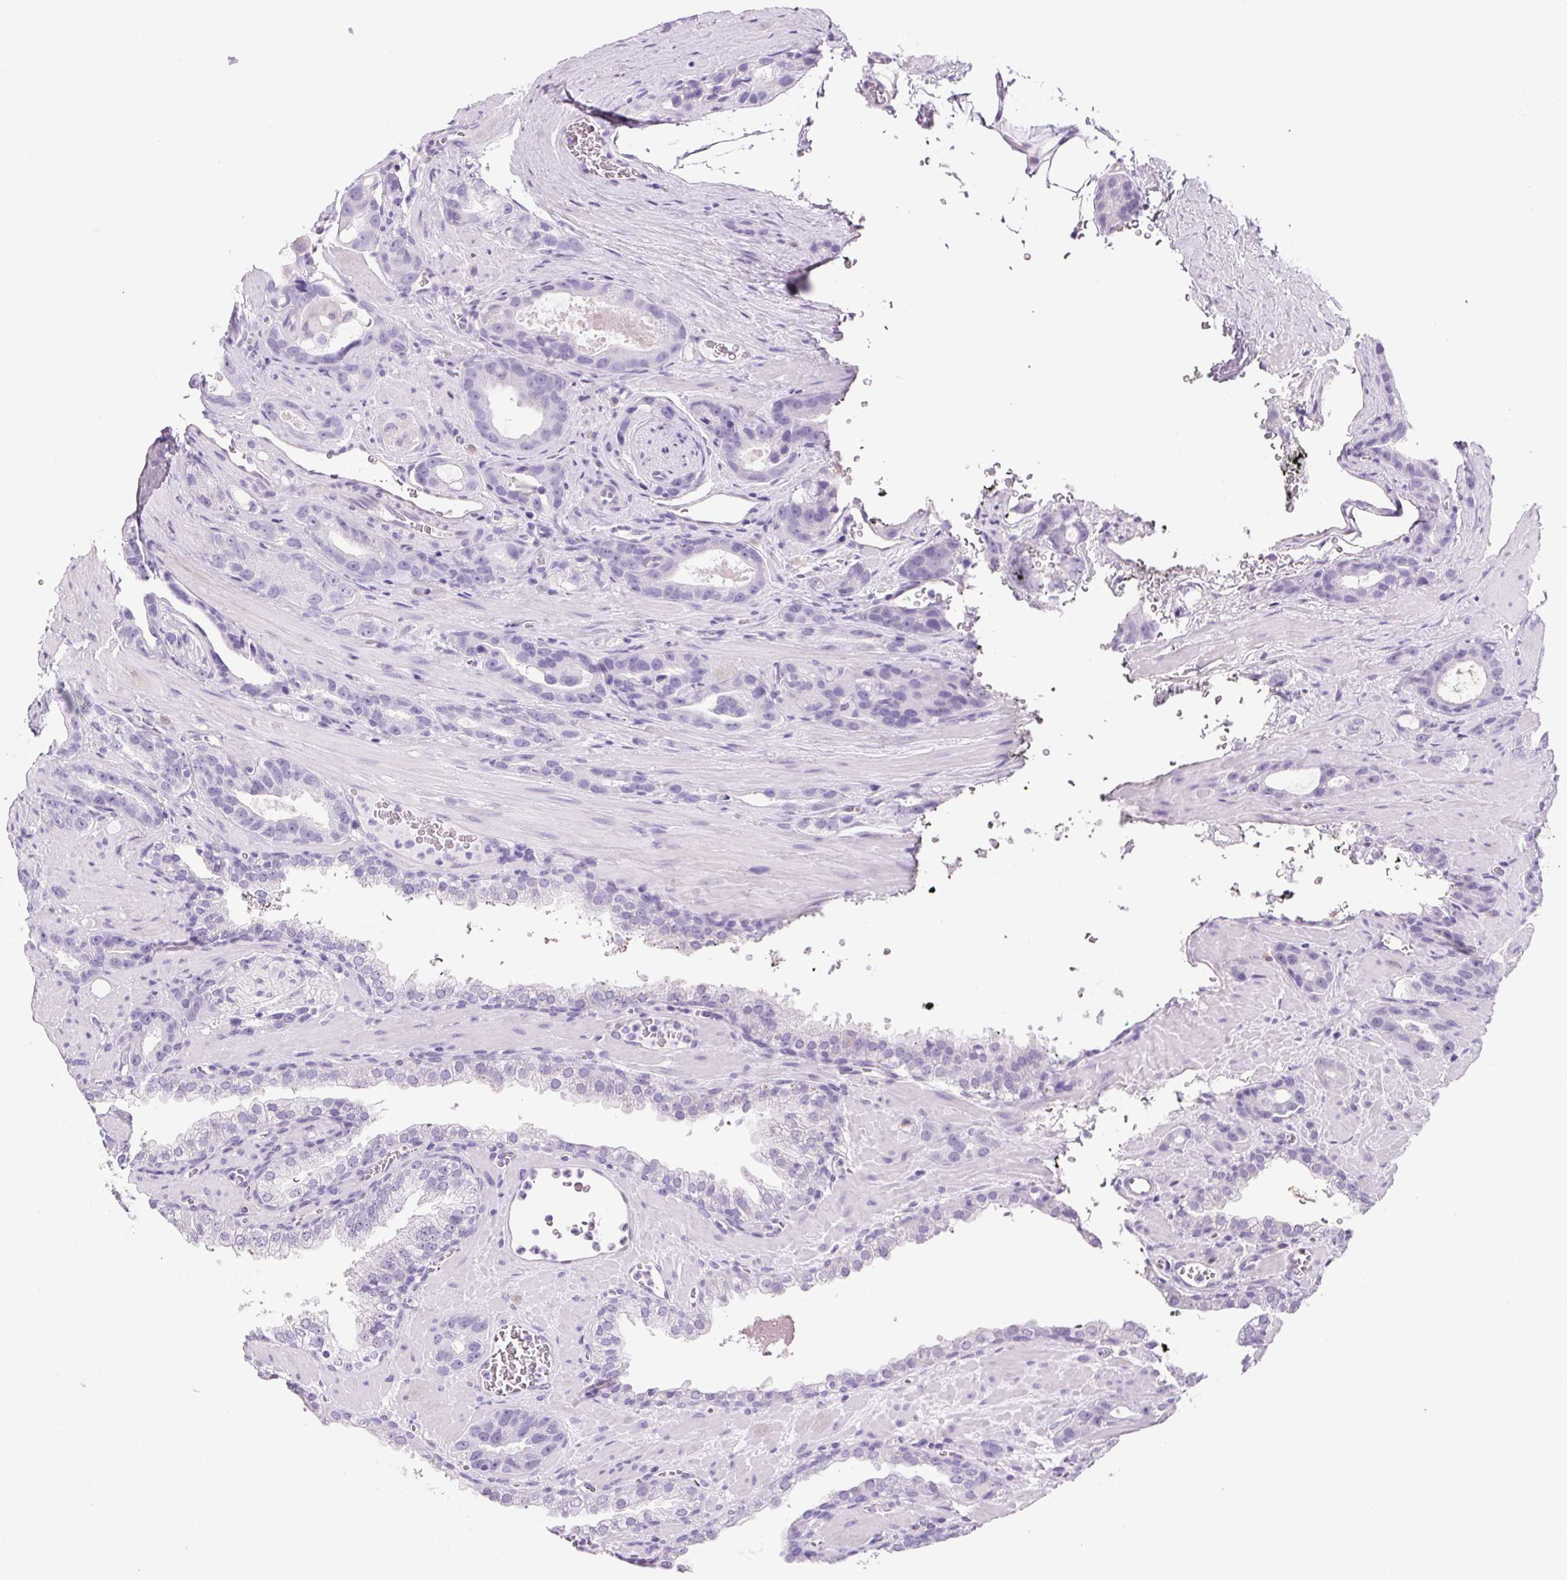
{"staining": {"intensity": "negative", "quantity": "none", "location": "none"}, "tissue": "prostate cancer", "cell_type": "Tumor cells", "image_type": "cancer", "snomed": [{"axis": "morphology", "description": "Adenocarcinoma, High grade"}, {"axis": "topography", "description": "Prostate"}], "caption": "Tumor cells are negative for protein expression in human prostate cancer (adenocarcinoma (high-grade)).", "gene": "PRSS3", "patient": {"sex": "male", "age": 65}}